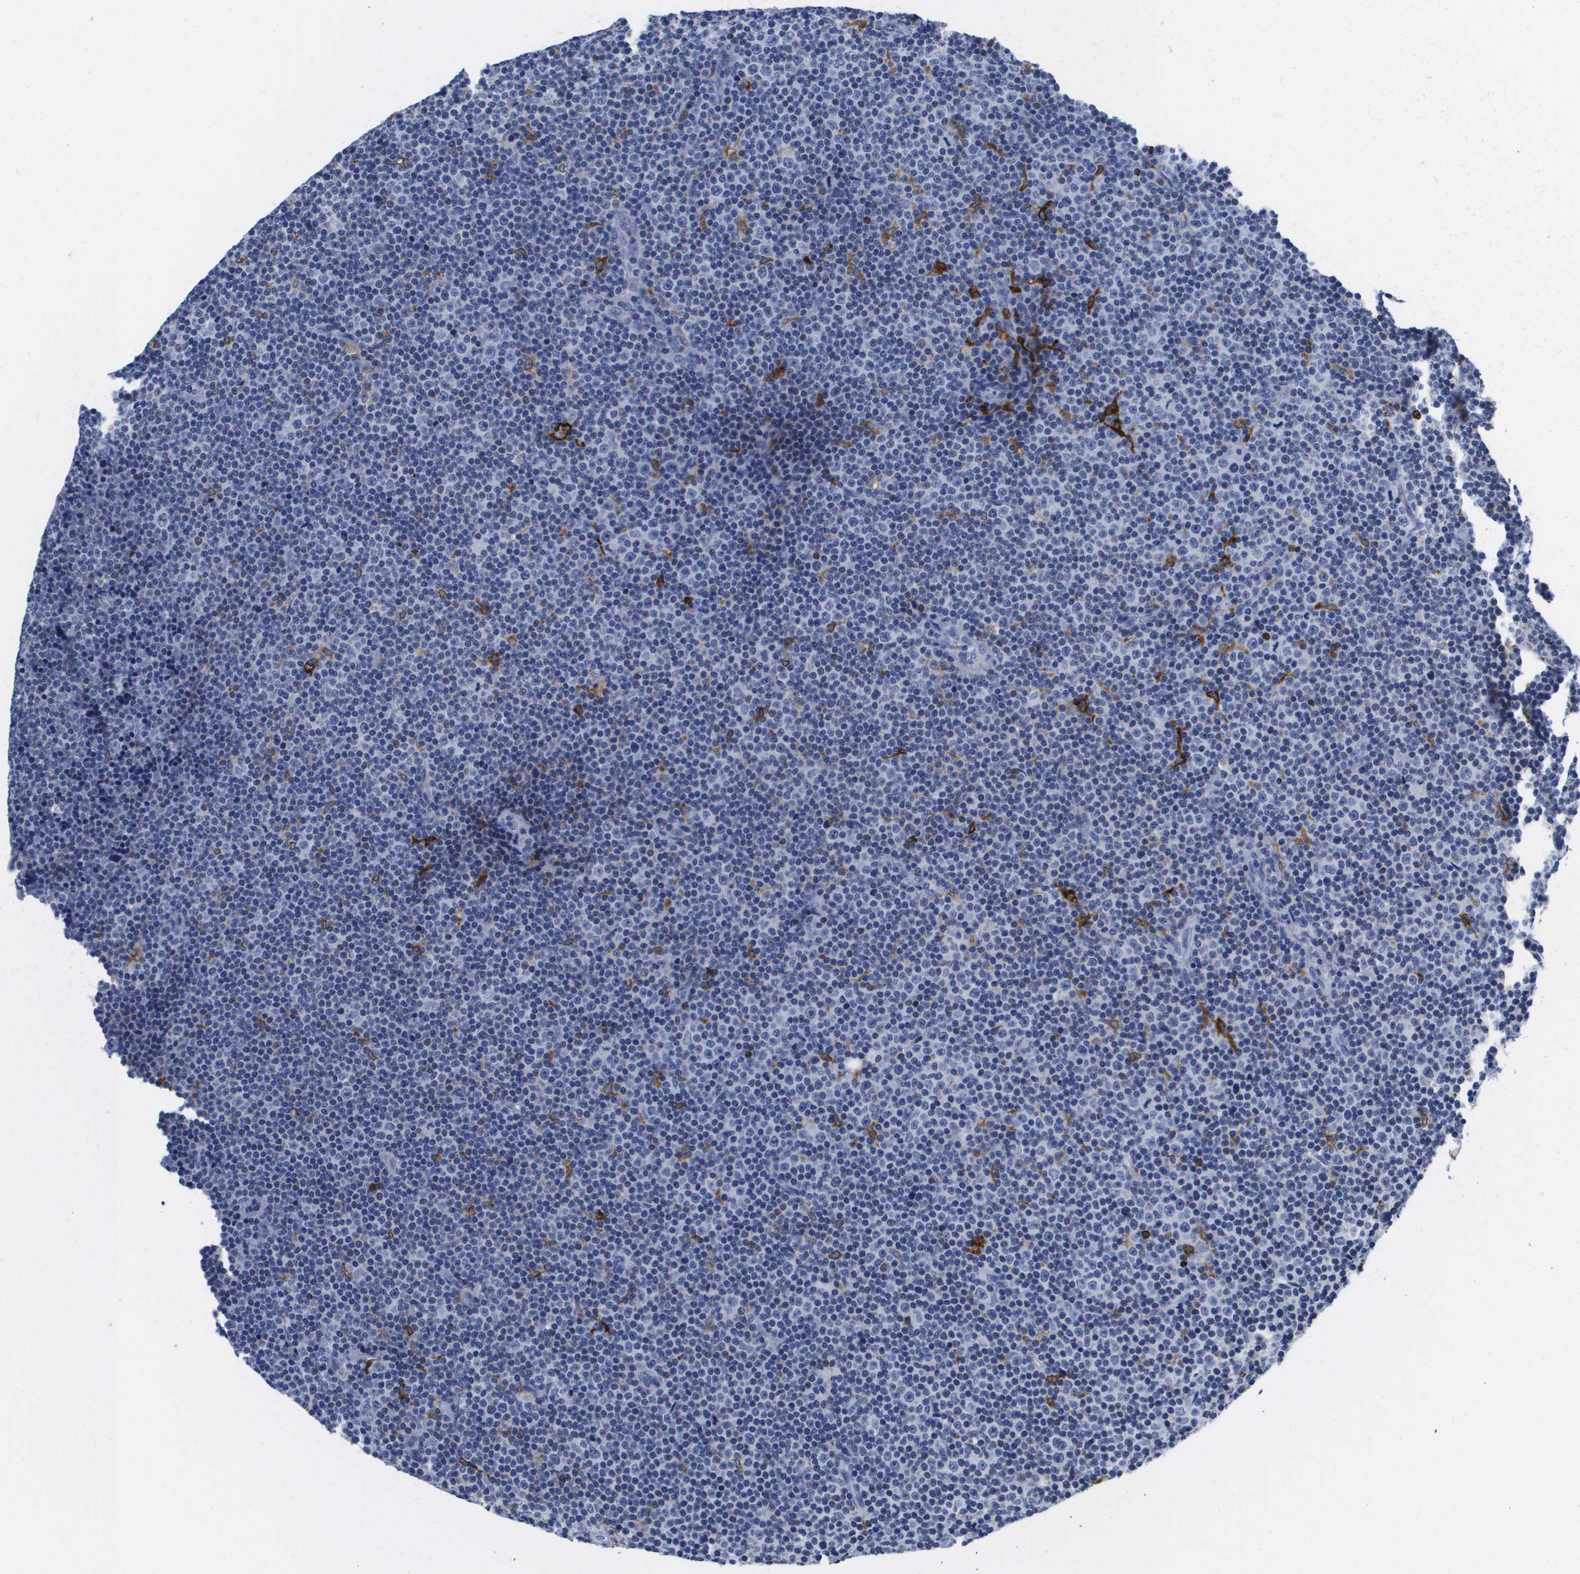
{"staining": {"intensity": "negative", "quantity": "none", "location": "none"}, "tissue": "lymphoma", "cell_type": "Tumor cells", "image_type": "cancer", "snomed": [{"axis": "morphology", "description": "Malignant lymphoma, non-Hodgkin's type, Low grade"}, {"axis": "topography", "description": "Lymph node"}], "caption": "Tumor cells show no significant protein expression in lymphoma.", "gene": "HMOX1", "patient": {"sex": "female", "age": 67}}